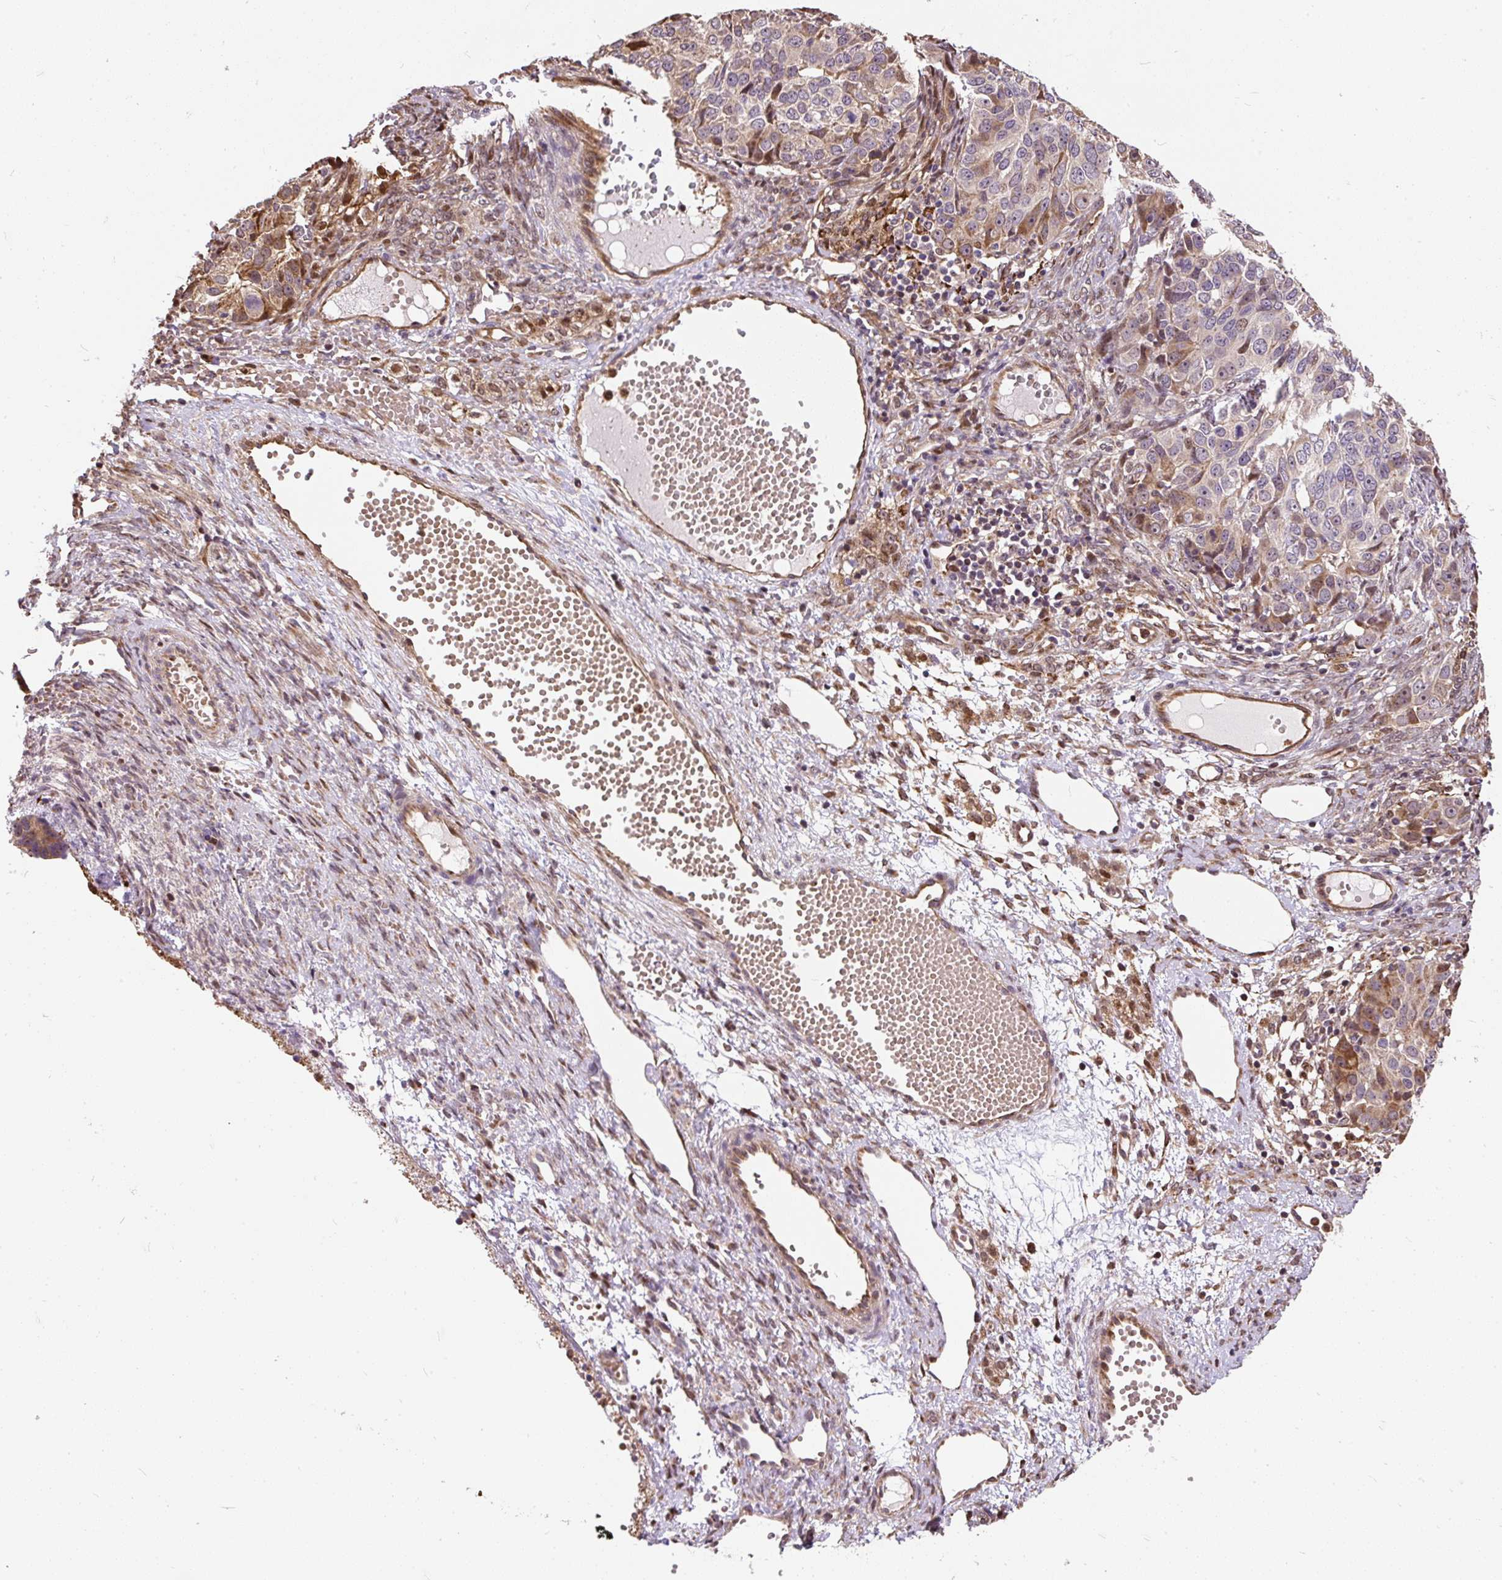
{"staining": {"intensity": "moderate", "quantity": "<25%", "location": "nuclear"}, "tissue": "ovarian cancer", "cell_type": "Tumor cells", "image_type": "cancer", "snomed": [{"axis": "morphology", "description": "Carcinoma, endometroid"}, {"axis": "topography", "description": "Ovary"}], "caption": "IHC of human endometroid carcinoma (ovarian) demonstrates low levels of moderate nuclear positivity in approximately <25% of tumor cells.", "gene": "PUS7L", "patient": {"sex": "female", "age": 51}}